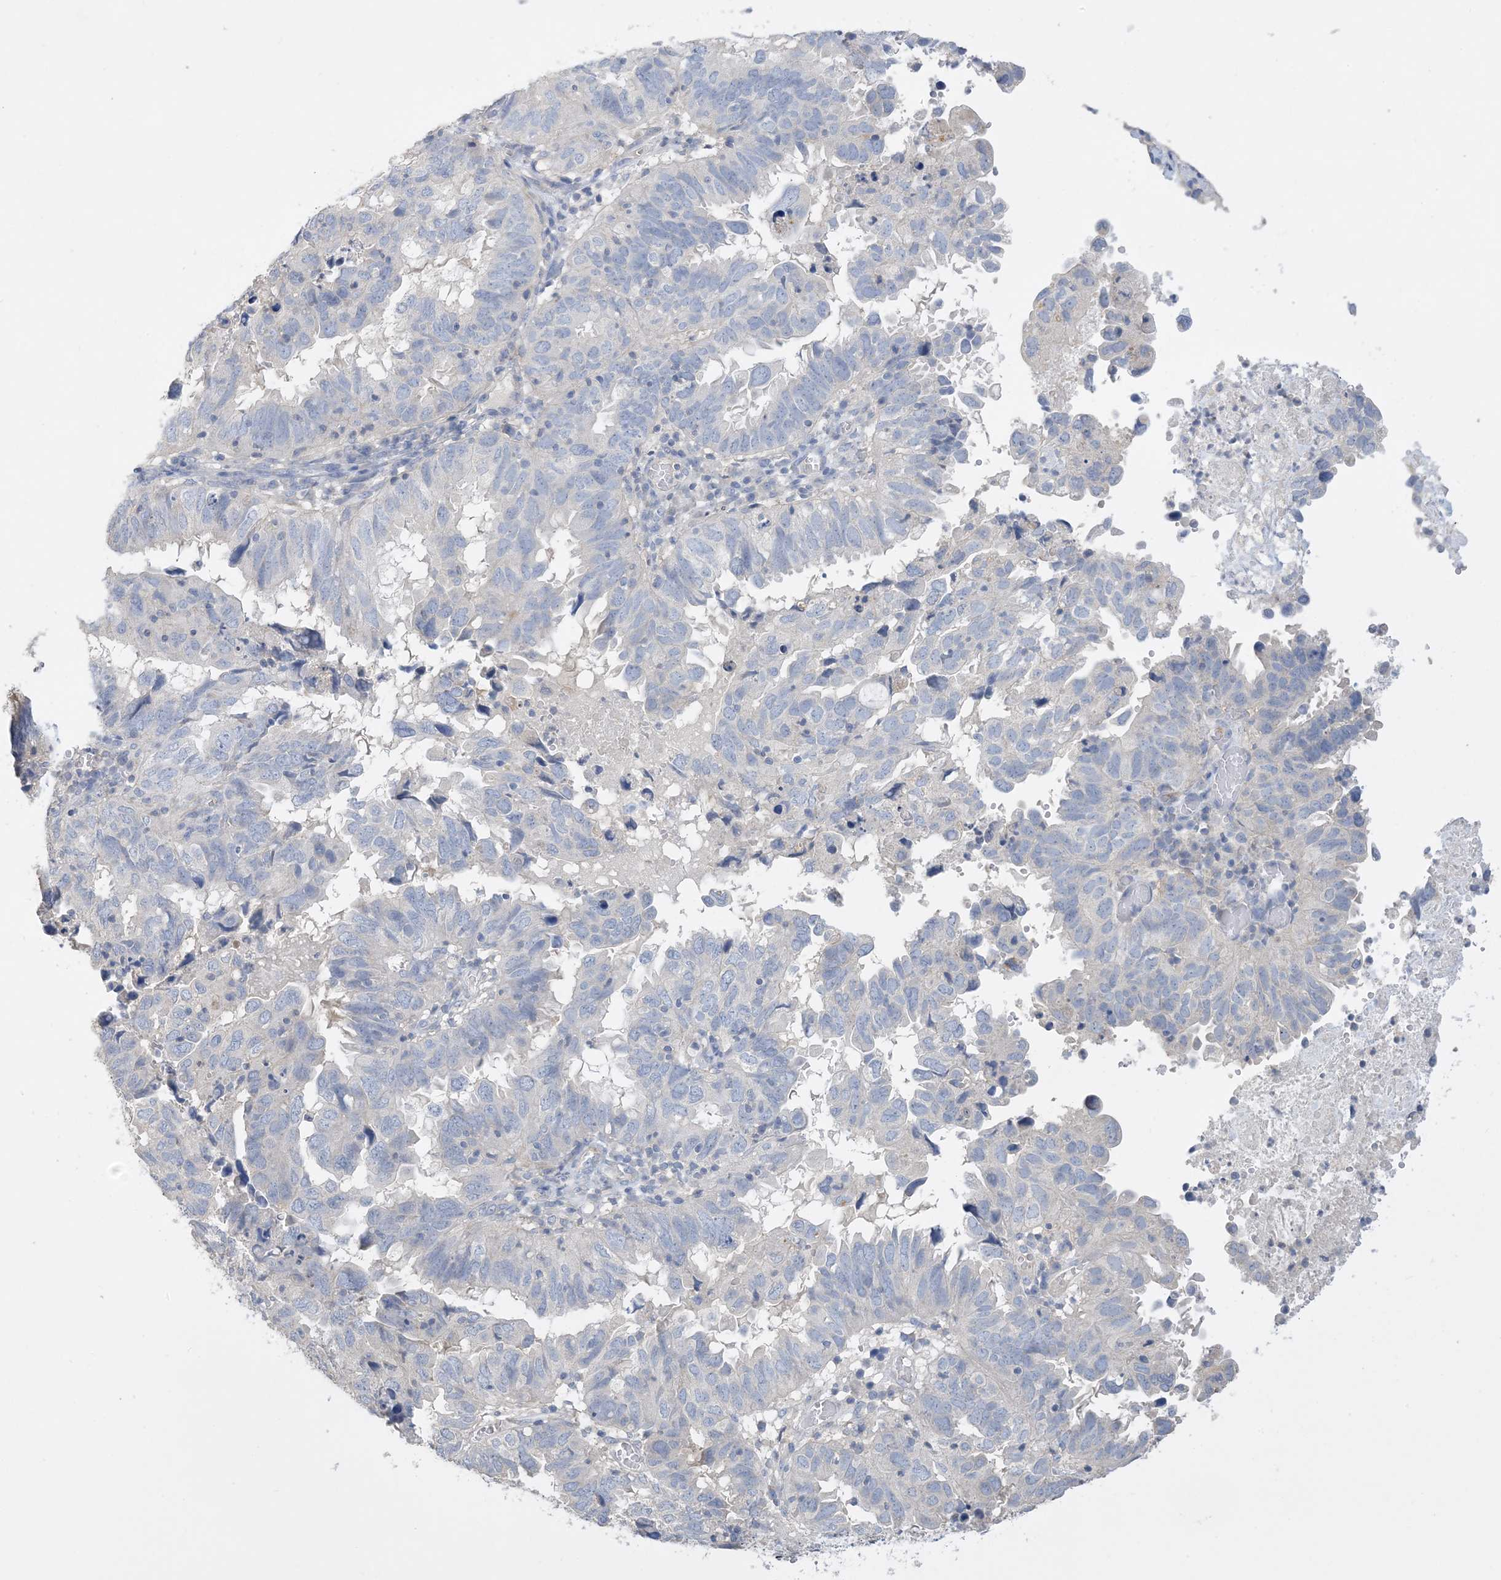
{"staining": {"intensity": "negative", "quantity": "none", "location": "none"}, "tissue": "endometrial cancer", "cell_type": "Tumor cells", "image_type": "cancer", "snomed": [{"axis": "morphology", "description": "Adenocarcinoma, NOS"}, {"axis": "topography", "description": "Uterus"}], "caption": "Micrograph shows no significant protein expression in tumor cells of adenocarcinoma (endometrial).", "gene": "KPRP", "patient": {"sex": "female", "age": 77}}